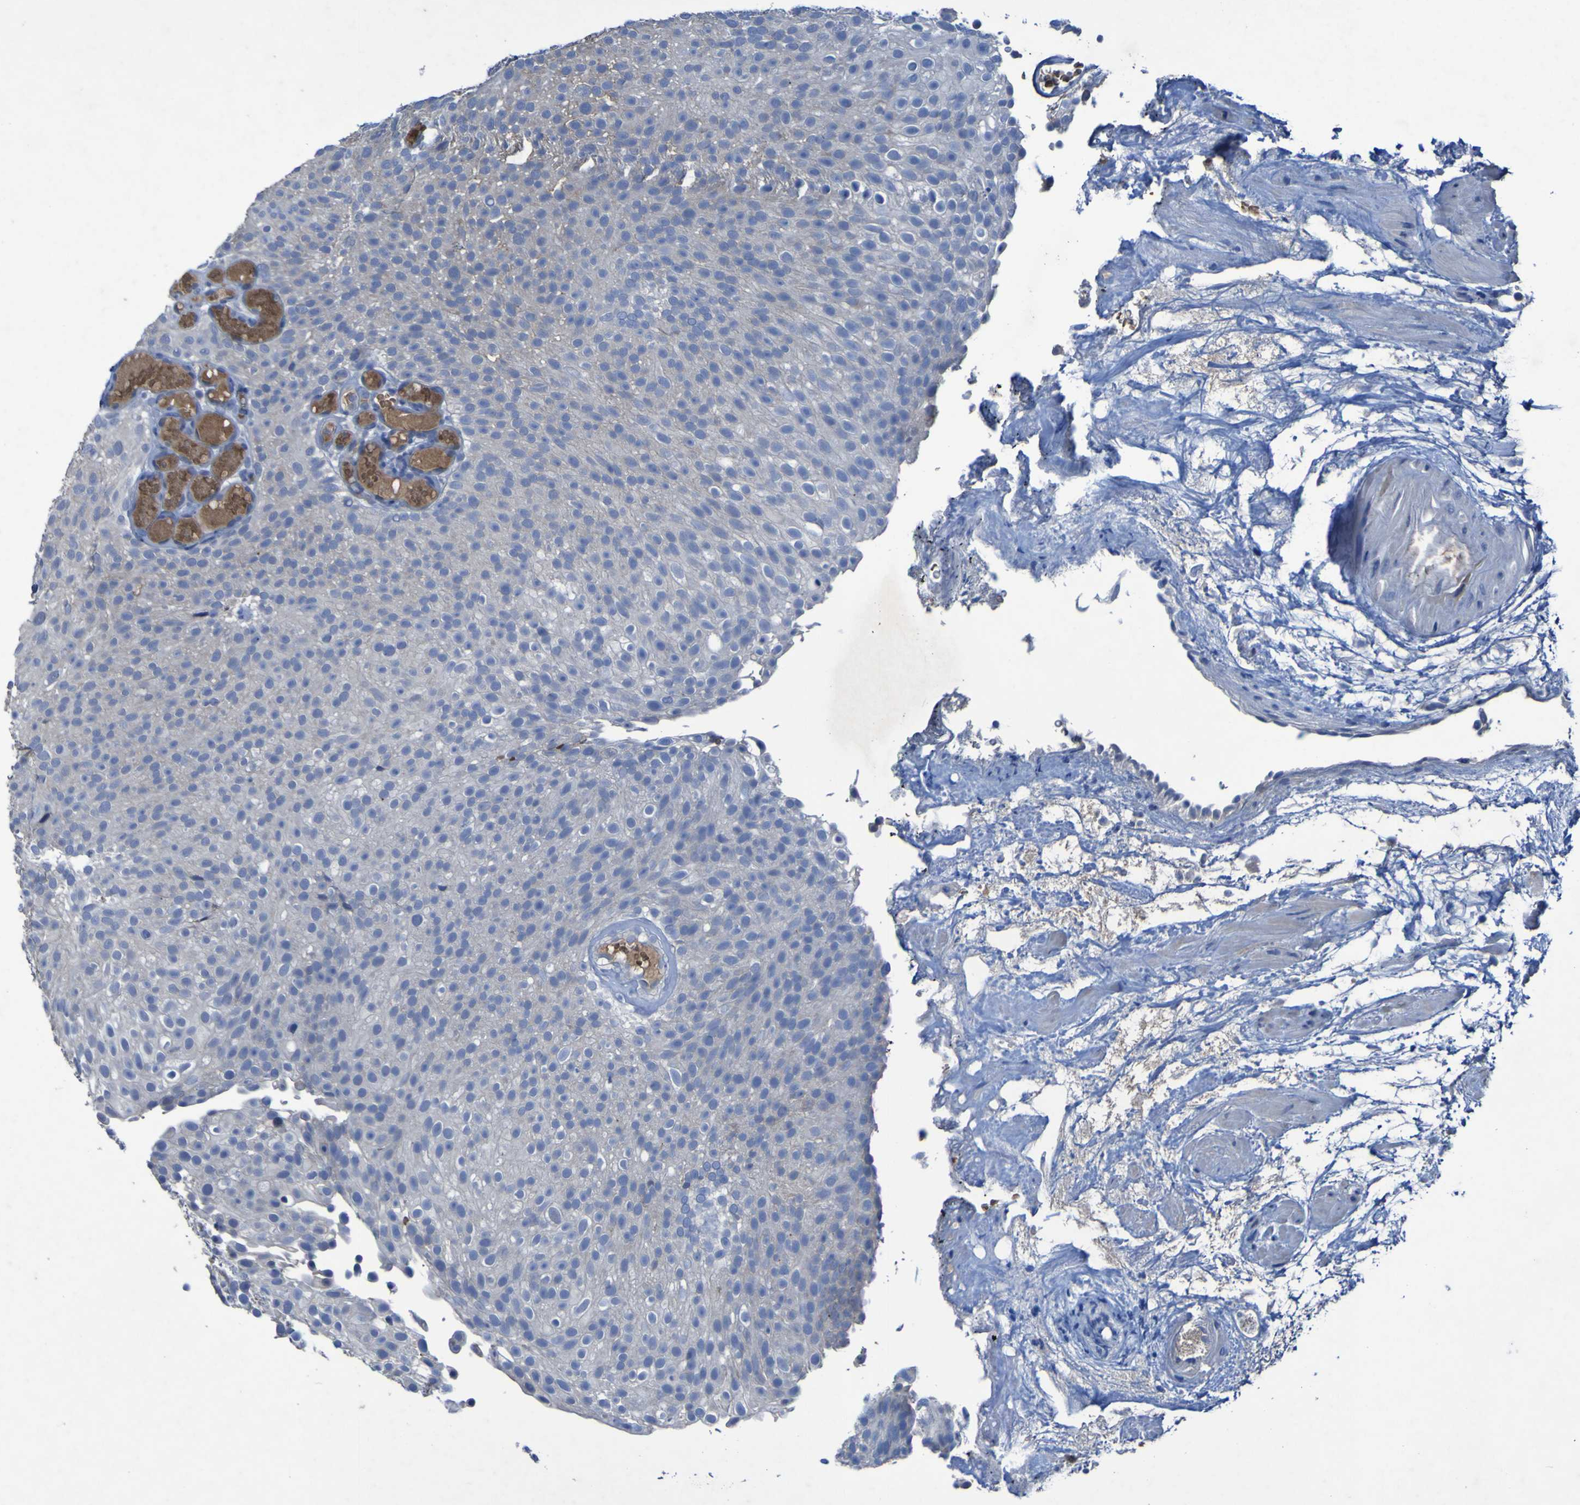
{"staining": {"intensity": "negative", "quantity": "none", "location": "none"}, "tissue": "urothelial cancer", "cell_type": "Tumor cells", "image_type": "cancer", "snomed": [{"axis": "morphology", "description": "Urothelial carcinoma, Low grade"}, {"axis": "topography", "description": "Urinary bladder"}], "caption": "Protein analysis of urothelial carcinoma (low-grade) demonstrates no significant staining in tumor cells.", "gene": "SGK2", "patient": {"sex": "male", "age": 78}}